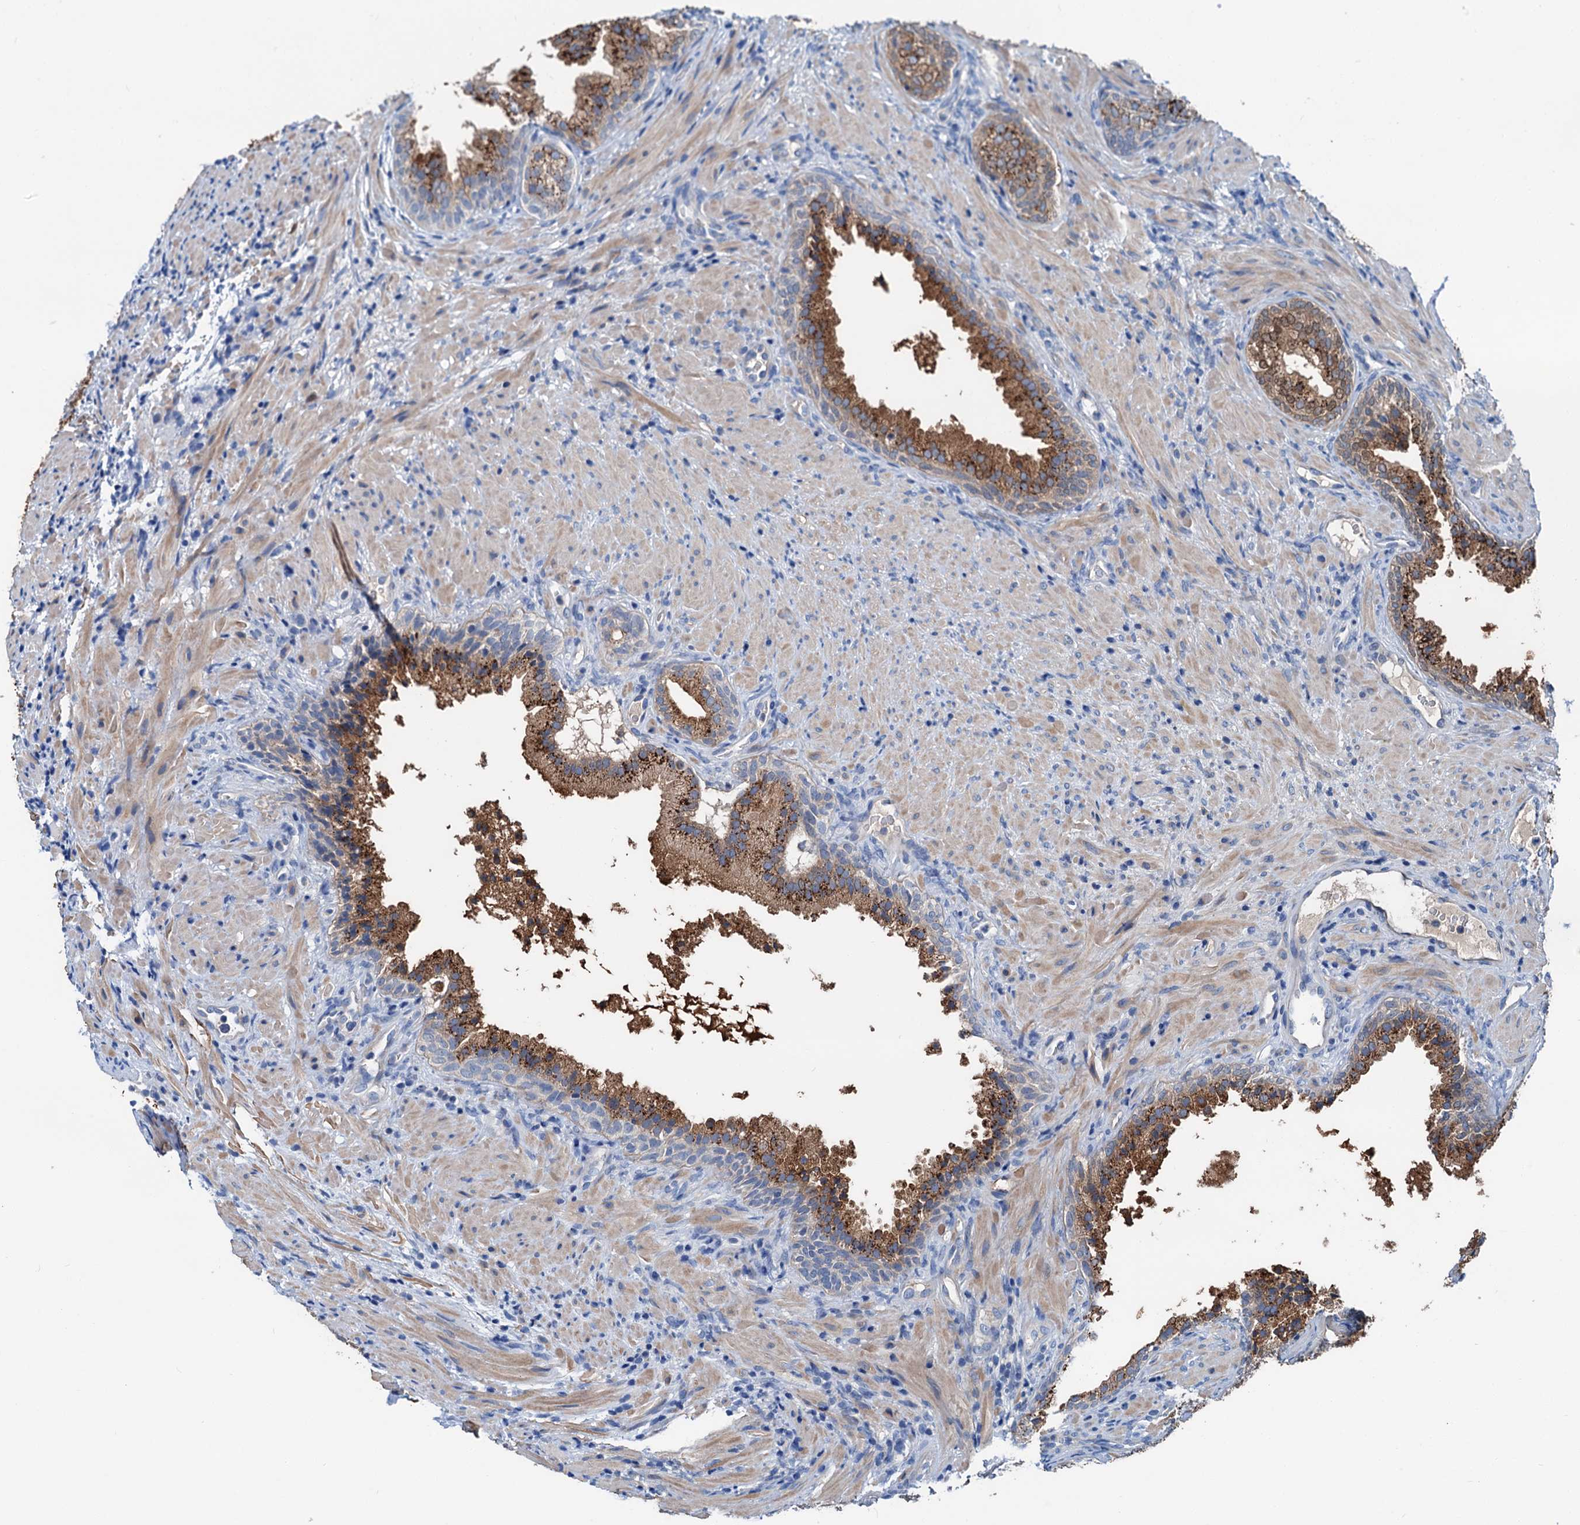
{"staining": {"intensity": "strong", "quantity": "25%-75%", "location": "cytoplasmic/membranous"}, "tissue": "prostate", "cell_type": "Glandular cells", "image_type": "normal", "snomed": [{"axis": "morphology", "description": "Normal tissue, NOS"}, {"axis": "topography", "description": "Prostate"}], "caption": "Protein staining reveals strong cytoplasmic/membranous staining in about 25%-75% of glandular cells in benign prostate.", "gene": "KNDC1", "patient": {"sex": "male", "age": 76}}